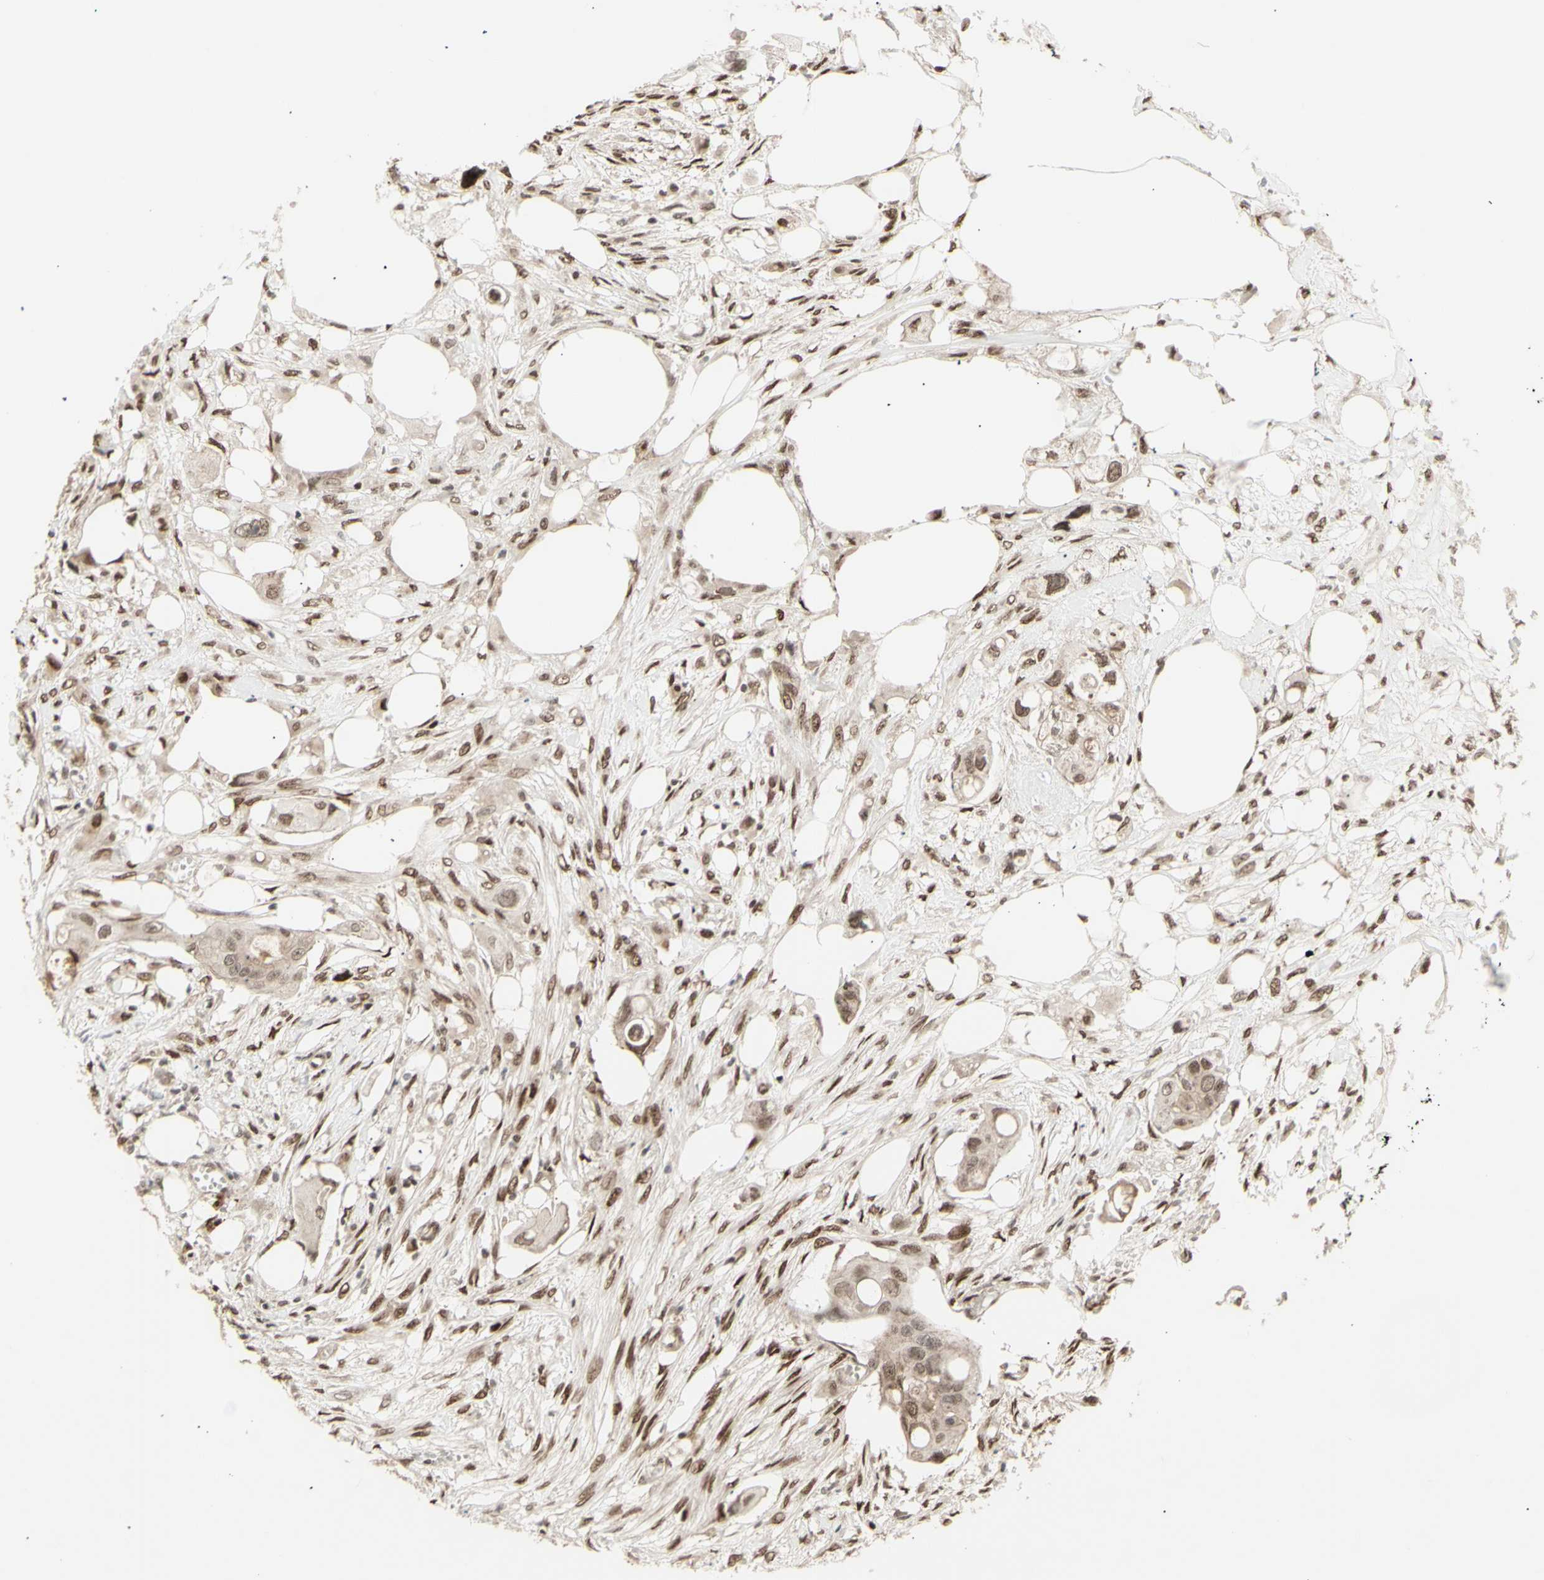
{"staining": {"intensity": "moderate", "quantity": "25%-75%", "location": "cytoplasmic/membranous,nuclear"}, "tissue": "colorectal cancer", "cell_type": "Tumor cells", "image_type": "cancer", "snomed": [{"axis": "morphology", "description": "Adenocarcinoma, NOS"}, {"axis": "topography", "description": "Colon"}], "caption": "This histopathology image displays colorectal adenocarcinoma stained with IHC to label a protein in brown. The cytoplasmic/membranous and nuclear of tumor cells show moderate positivity for the protein. Nuclei are counter-stained blue.", "gene": "CBX1", "patient": {"sex": "female", "age": 57}}